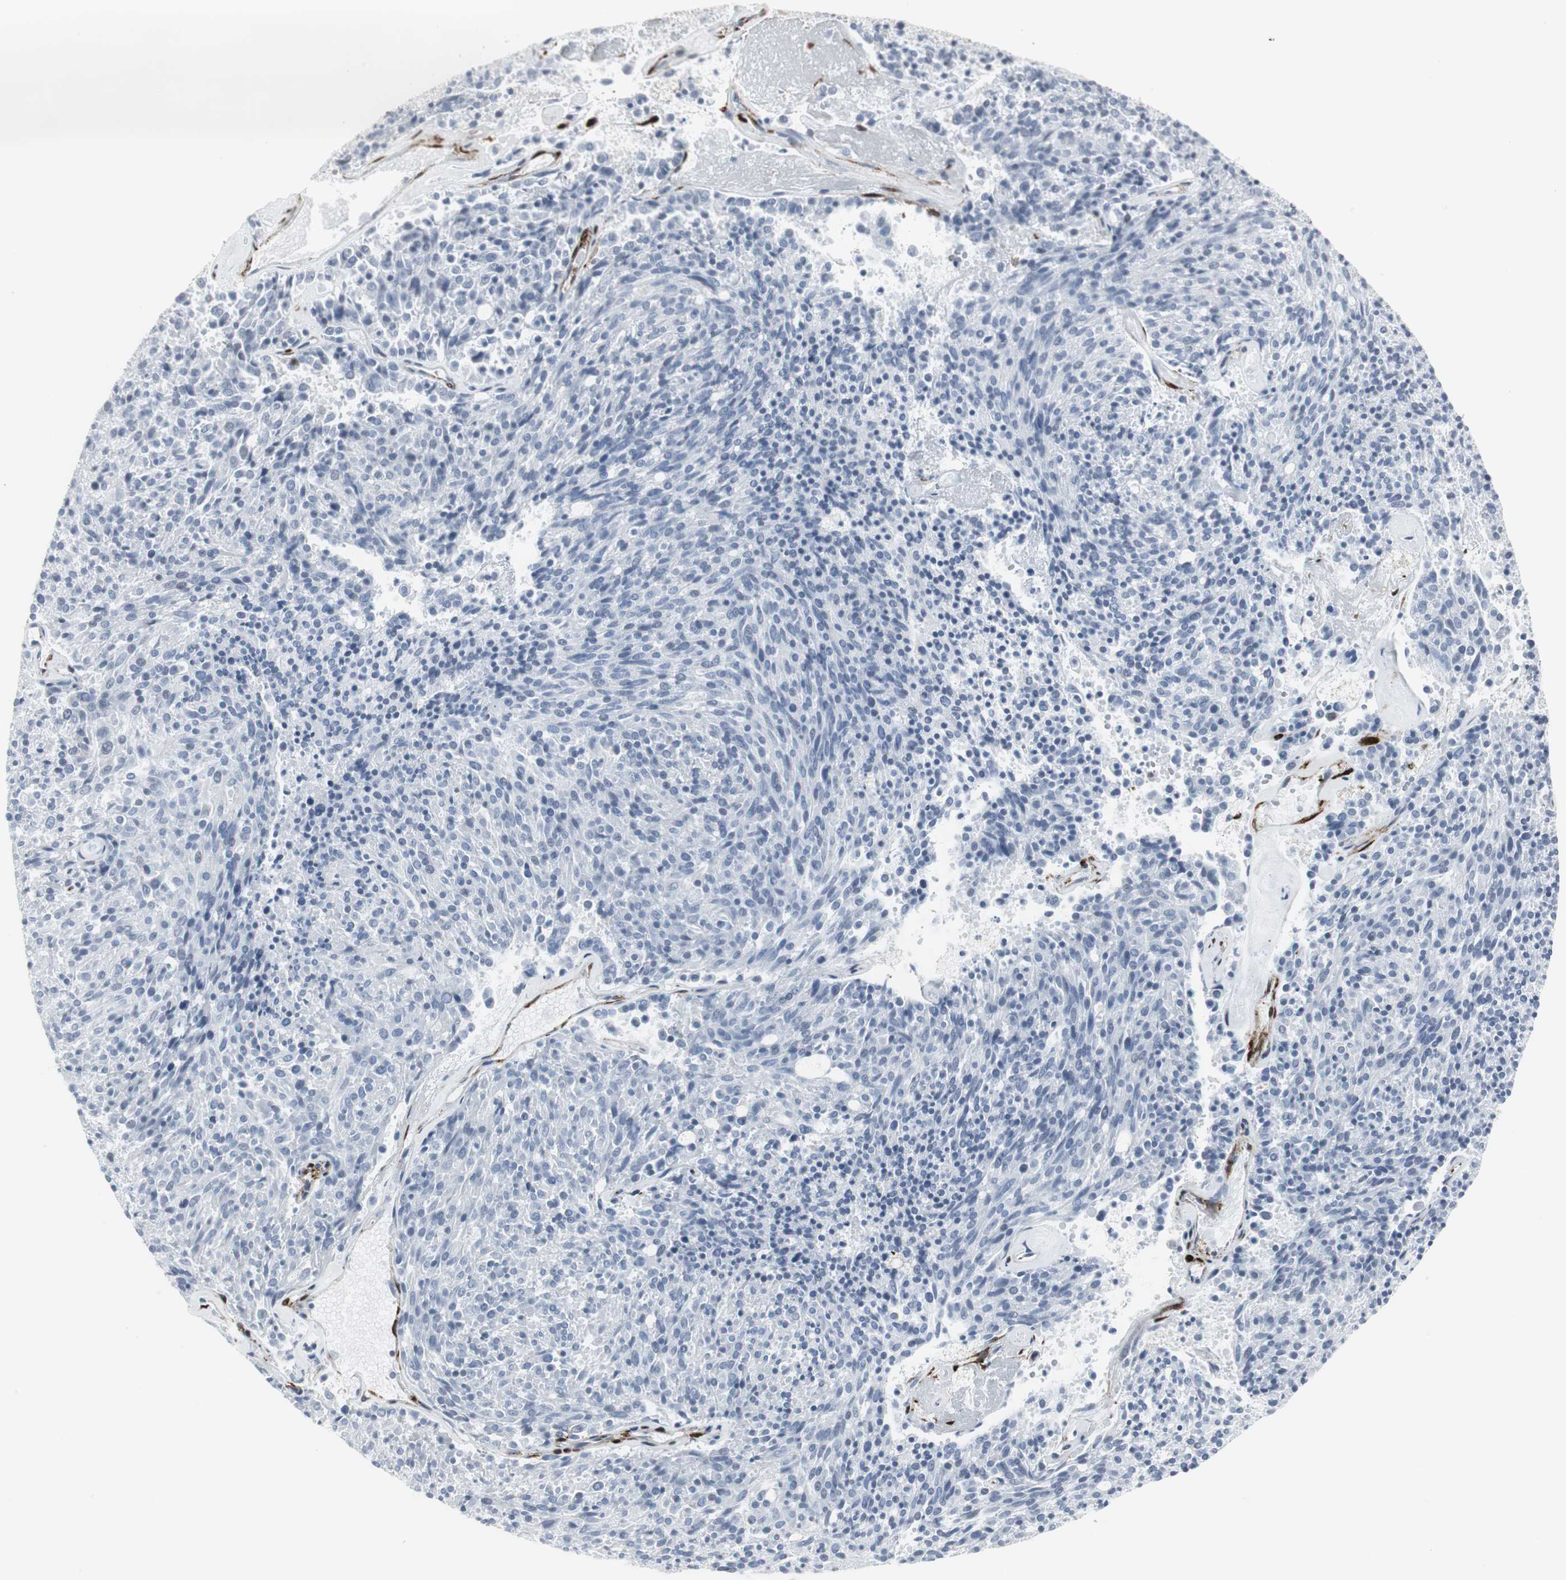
{"staining": {"intensity": "negative", "quantity": "none", "location": "none"}, "tissue": "carcinoid", "cell_type": "Tumor cells", "image_type": "cancer", "snomed": [{"axis": "morphology", "description": "Carcinoid, malignant, NOS"}, {"axis": "topography", "description": "Pancreas"}], "caption": "Histopathology image shows no significant protein expression in tumor cells of carcinoid.", "gene": "PPP1R14A", "patient": {"sex": "female", "age": 54}}